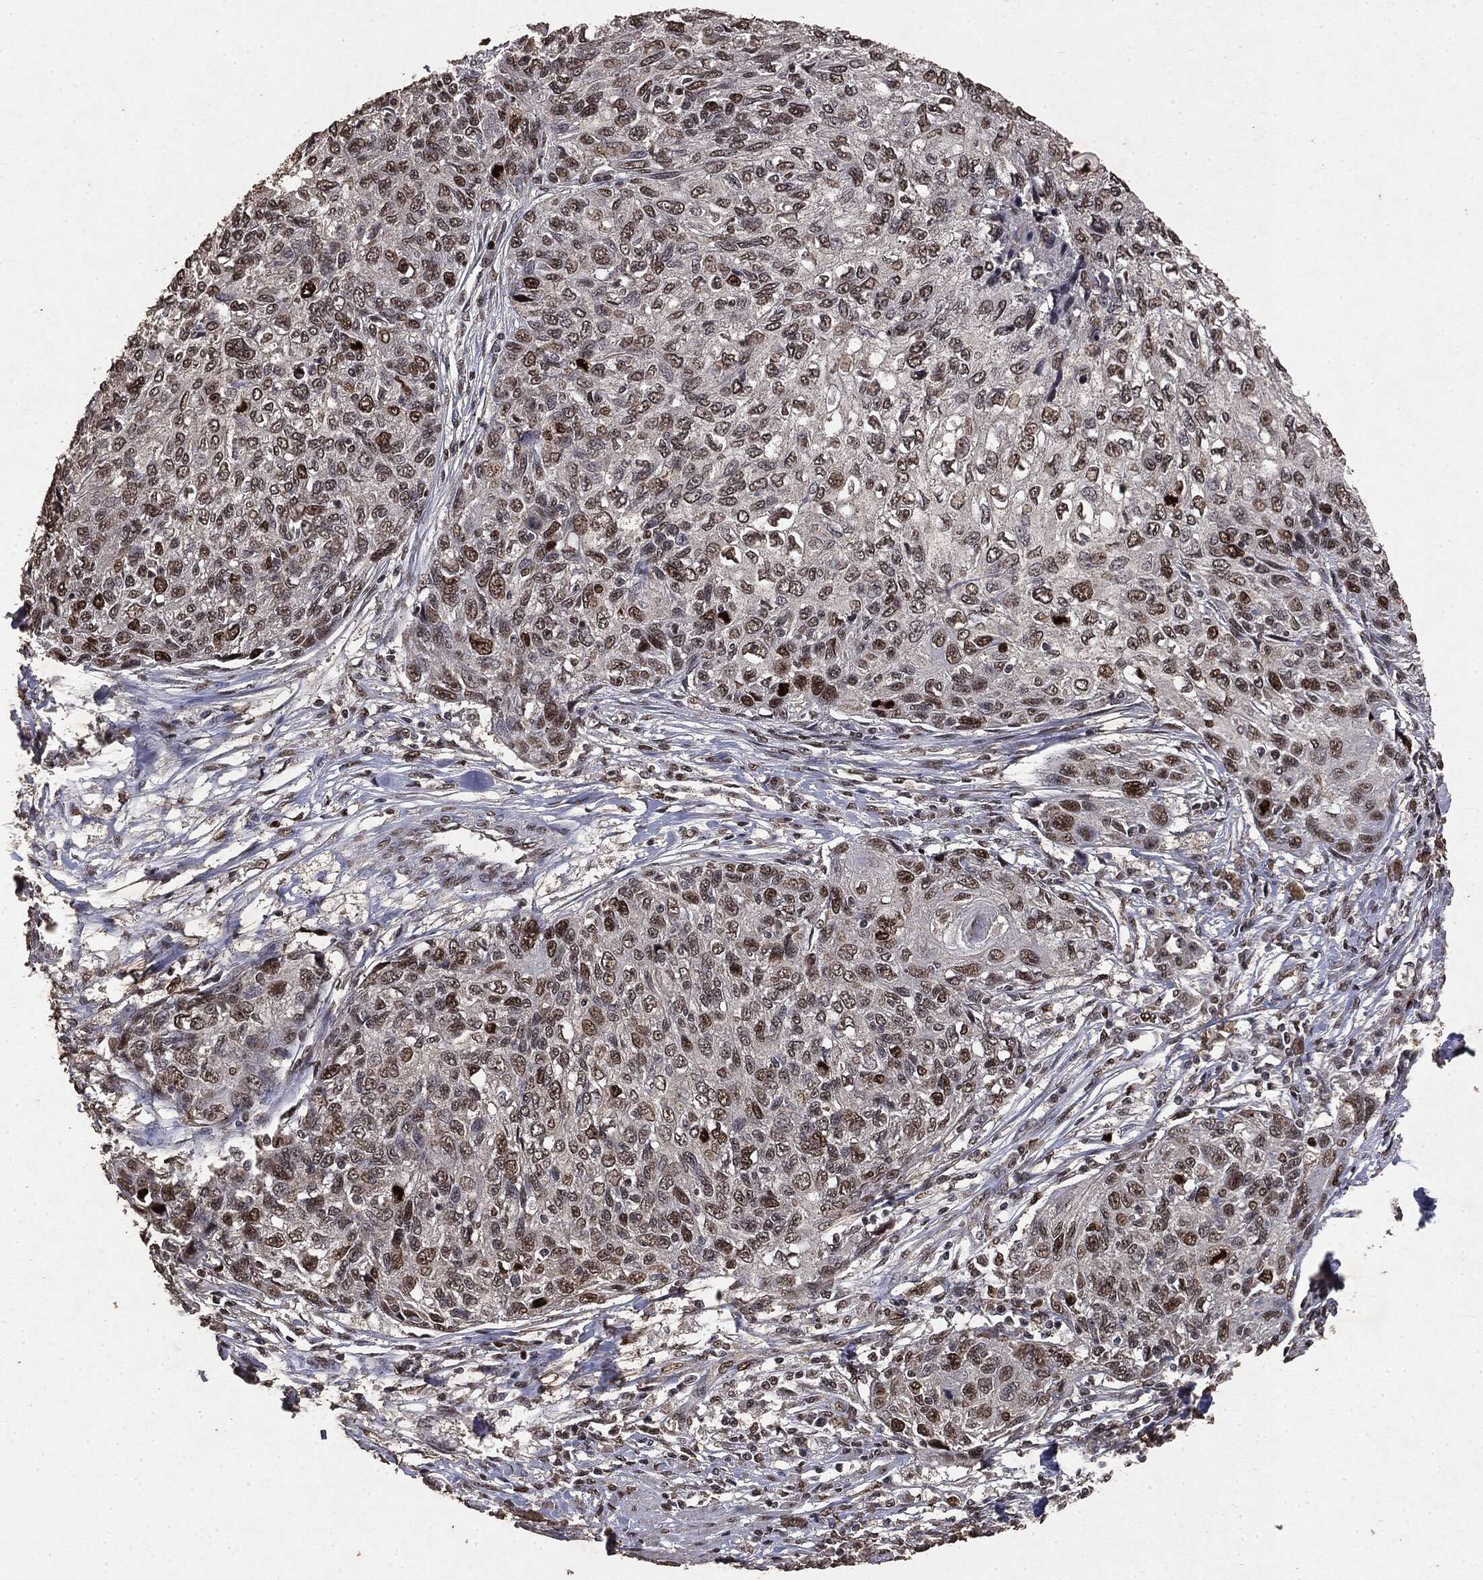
{"staining": {"intensity": "moderate", "quantity": "25%-75%", "location": "nuclear"}, "tissue": "skin cancer", "cell_type": "Tumor cells", "image_type": "cancer", "snomed": [{"axis": "morphology", "description": "Squamous cell carcinoma, NOS"}, {"axis": "topography", "description": "Skin"}], "caption": "Human skin cancer (squamous cell carcinoma) stained with a protein marker demonstrates moderate staining in tumor cells.", "gene": "RAD18", "patient": {"sex": "male", "age": 92}}